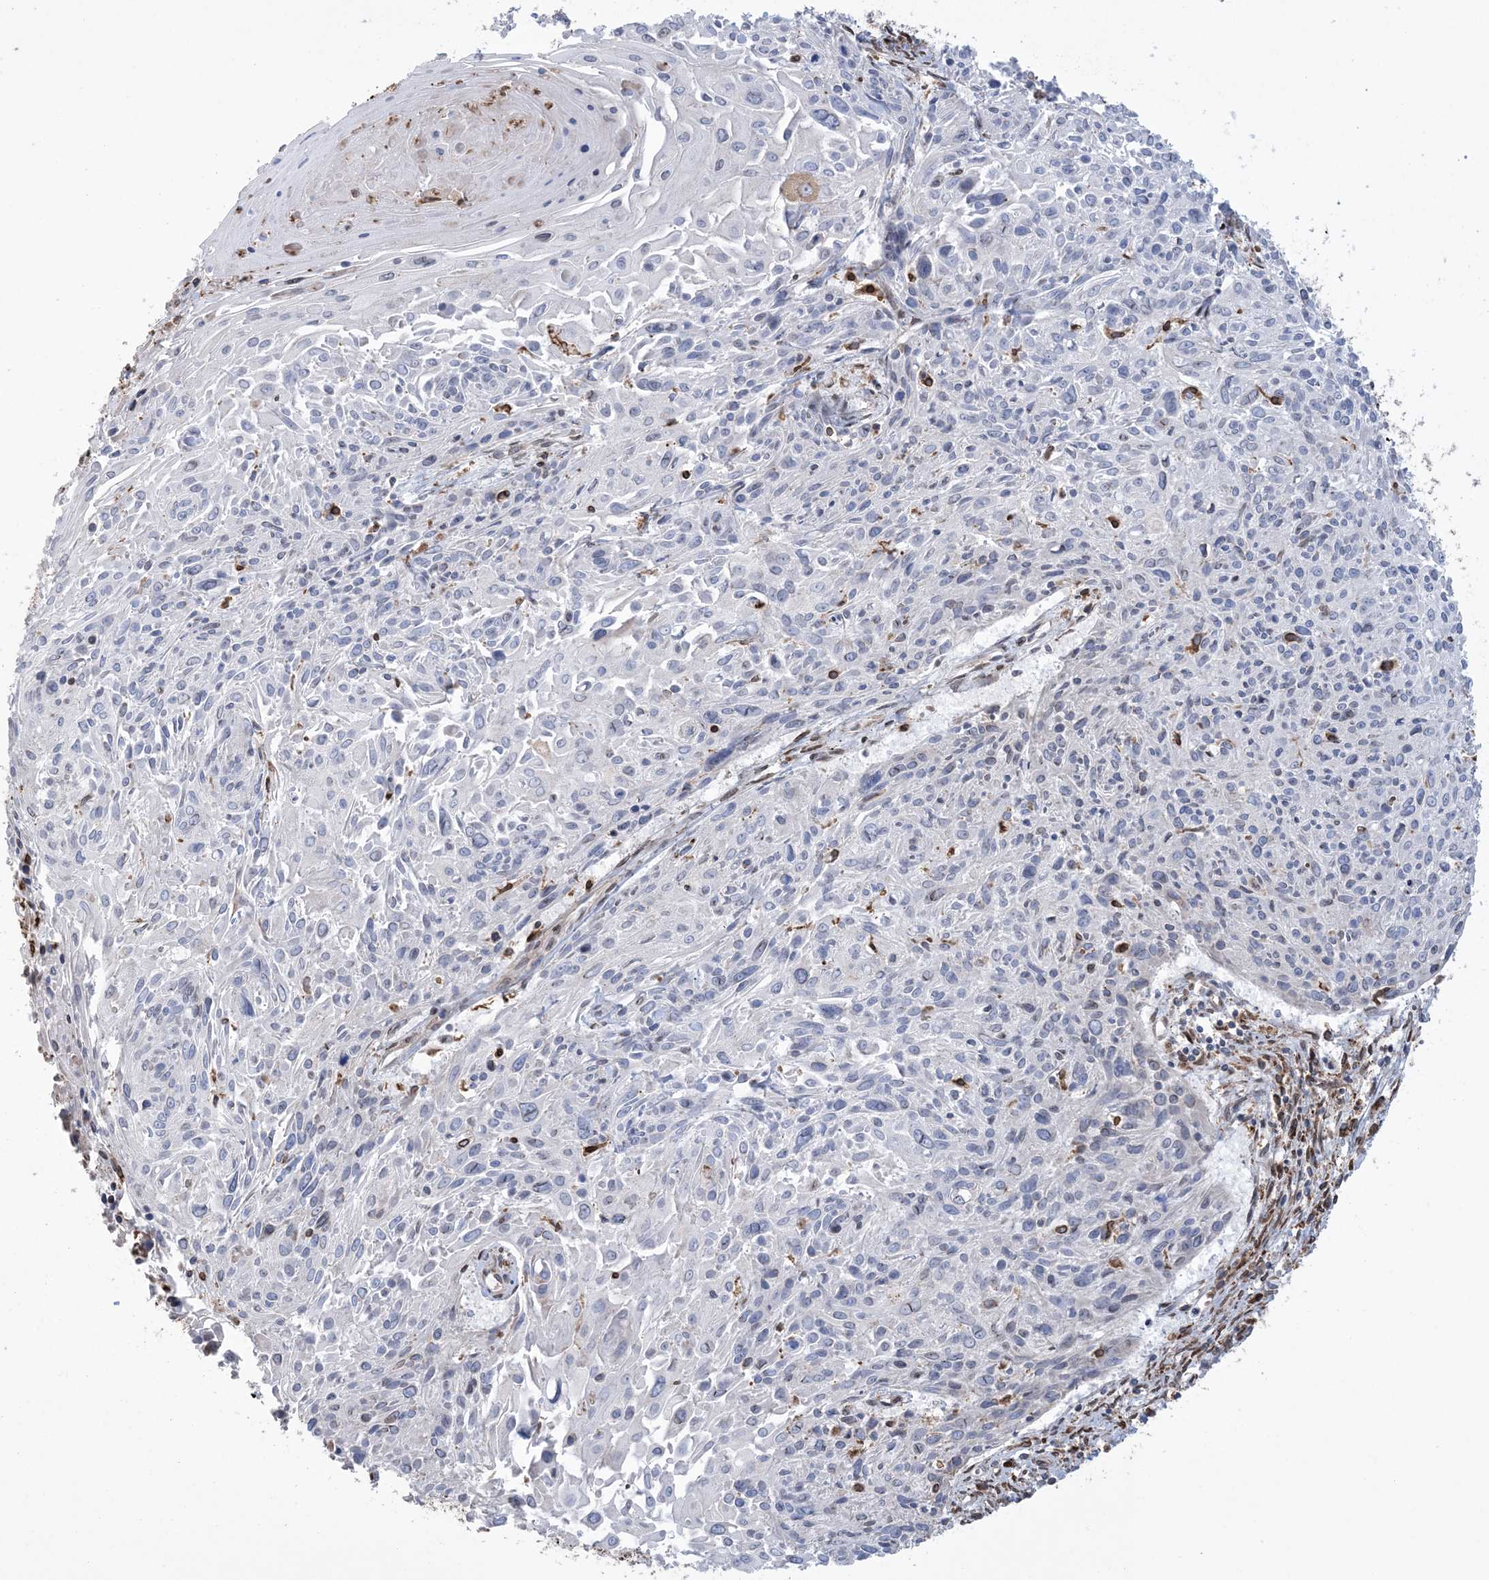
{"staining": {"intensity": "negative", "quantity": "none", "location": "none"}, "tissue": "cervical cancer", "cell_type": "Tumor cells", "image_type": "cancer", "snomed": [{"axis": "morphology", "description": "Squamous cell carcinoma, NOS"}, {"axis": "topography", "description": "Cervix"}], "caption": "Immunohistochemistry of cervical squamous cell carcinoma shows no positivity in tumor cells.", "gene": "SHANK1", "patient": {"sex": "female", "age": 51}}